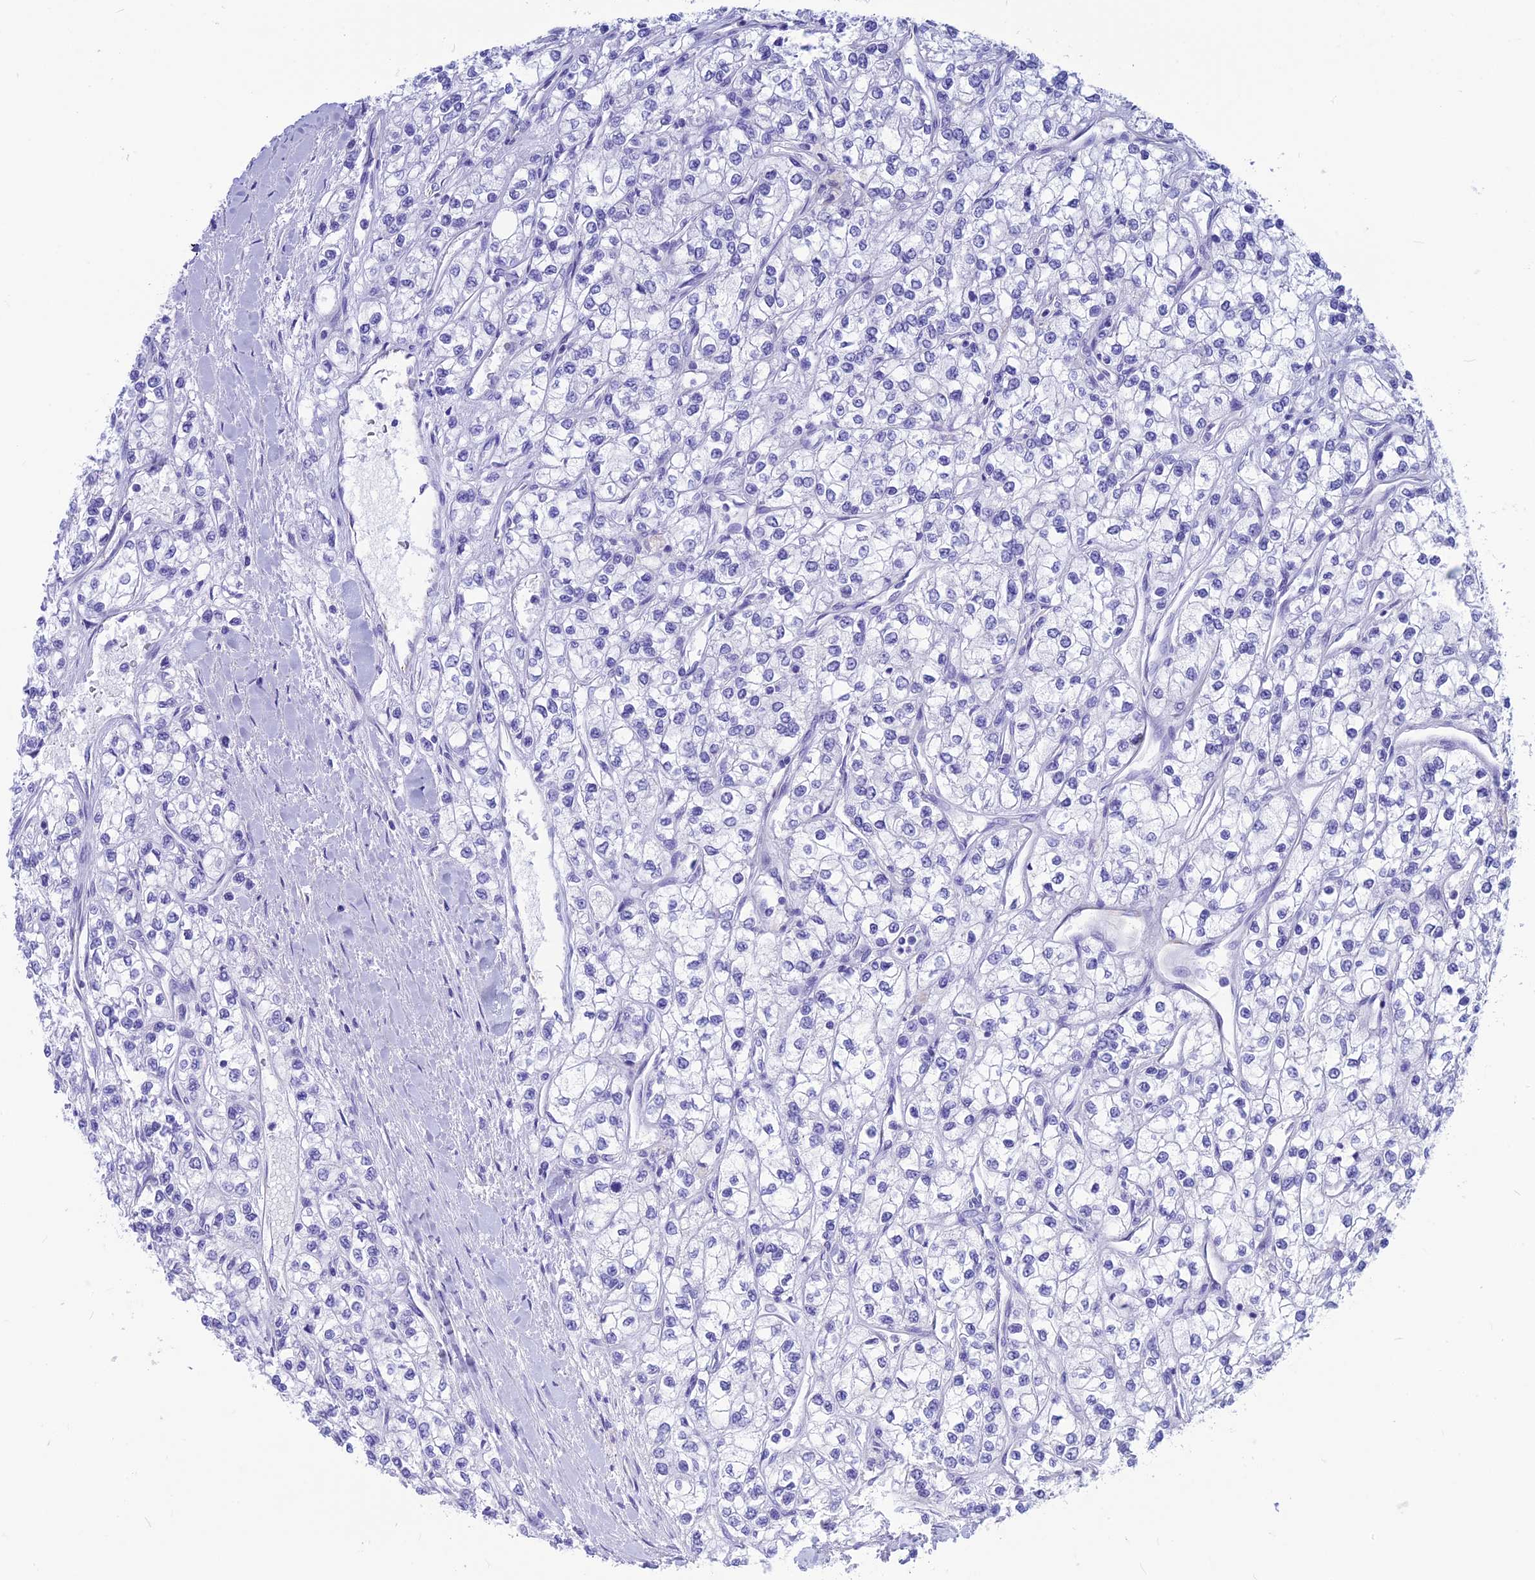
{"staining": {"intensity": "negative", "quantity": "none", "location": "none"}, "tissue": "renal cancer", "cell_type": "Tumor cells", "image_type": "cancer", "snomed": [{"axis": "morphology", "description": "Adenocarcinoma, NOS"}, {"axis": "topography", "description": "Kidney"}], "caption": "There is no significant expression in tumor cells of renal cancer. (Brightfield microscopy of DAB (3,3'-diaminobenzidine) immunohistochemistry (IHC) at high magnification).", "gene": "GNGT2", "patient": {"sex": "male", "age": 80}}